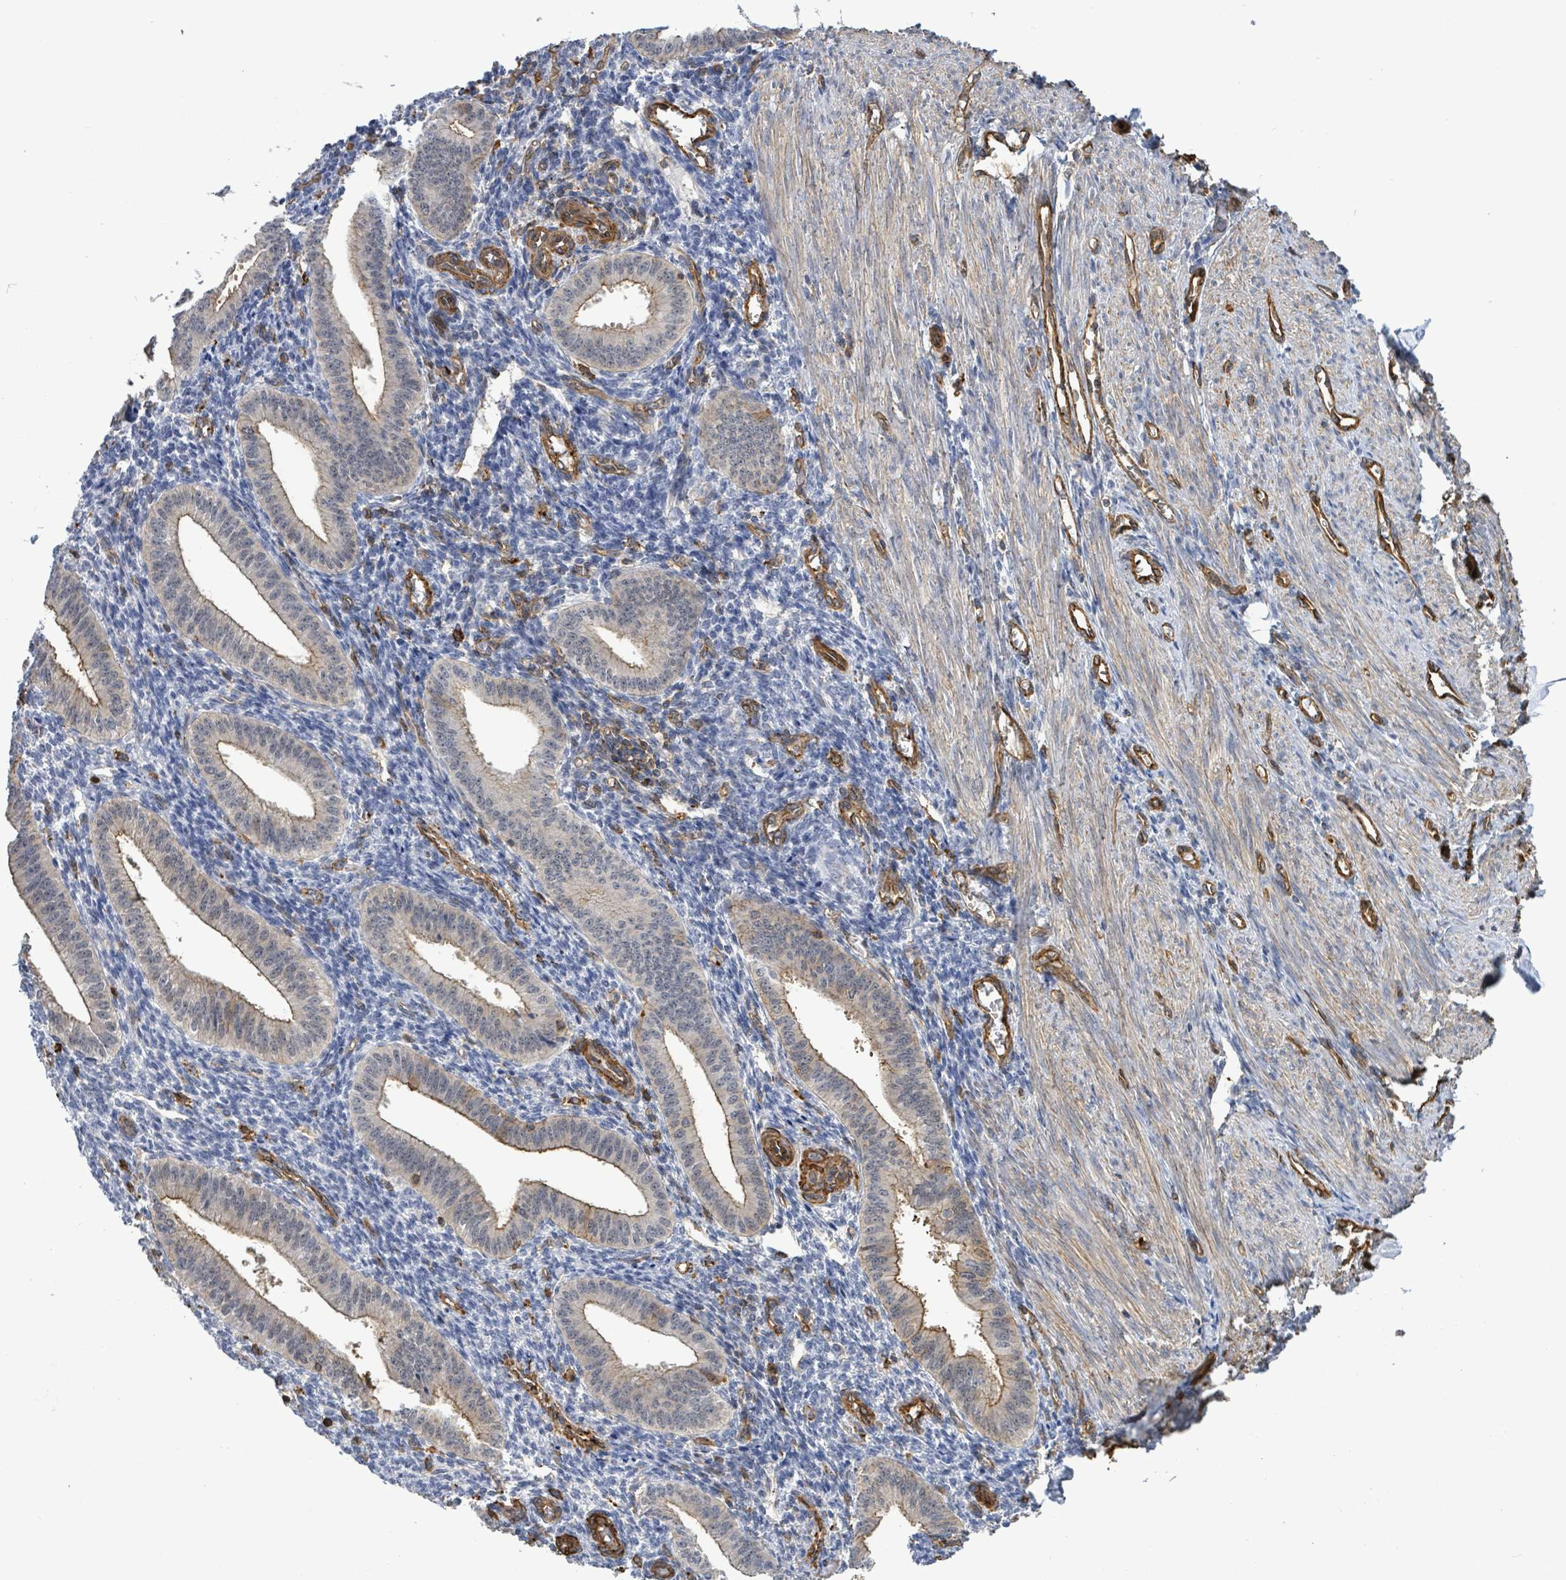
{"staining": {"intensity": "negative", "quantity": "none", "location": "none"}, "tissue": "endometrium", "cell_type": "Cells in endometrial stroma", "image_type": "normal", "snomed": [{"axis": "morphology", "description": "Normal tissue, NOS"}, {"axis": "topography", "description": "Endometrium"}], "caption": "There is no significant positivity in cells in endometrial stroma of endometrium. (Brightfield microscopy of DAB (3,3'-diaminobenzidine) immunohistochemistry at high magnification).", "gene": "PRKRIP1", "patient": {"sex": "female", "age": 34}}